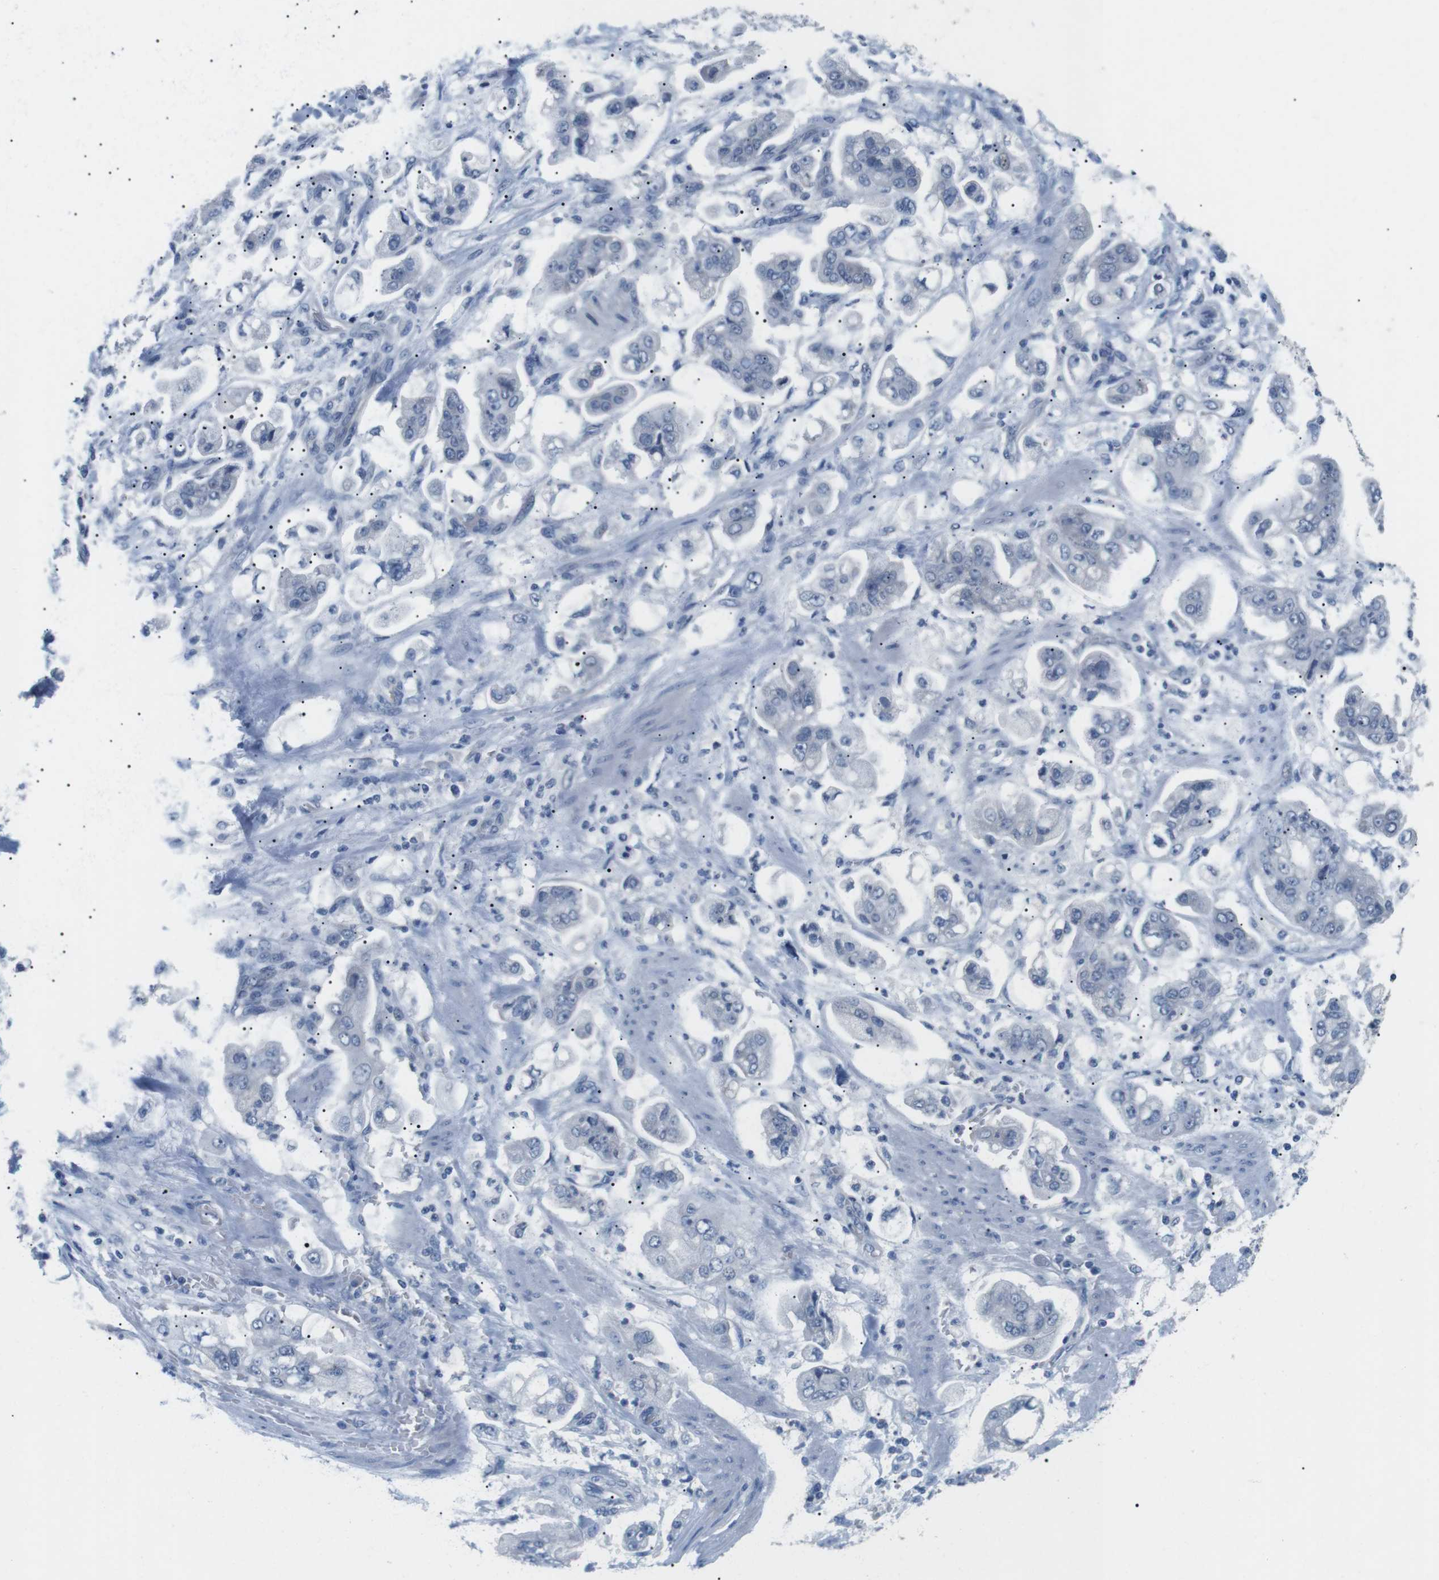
{"staining": {"intensity": "negative", "quantity": "none", "location": "none"}, "tissue": "stomach cancer", "cell_type": "Tumor cells", "image_type": "cancer", "snomed": [{"axis": "morphology", "description": "Adenocarcinoma, NOS"}, {"axis": "topography", "description": "Stomach"}], "caption": "This is an immunohistochemistry image of human stomach cancer (adenocarcinoma). There is no positivity in tumor cells.", "gene": "FCGRT", "patient": {"sex": "male", "age": 62}}